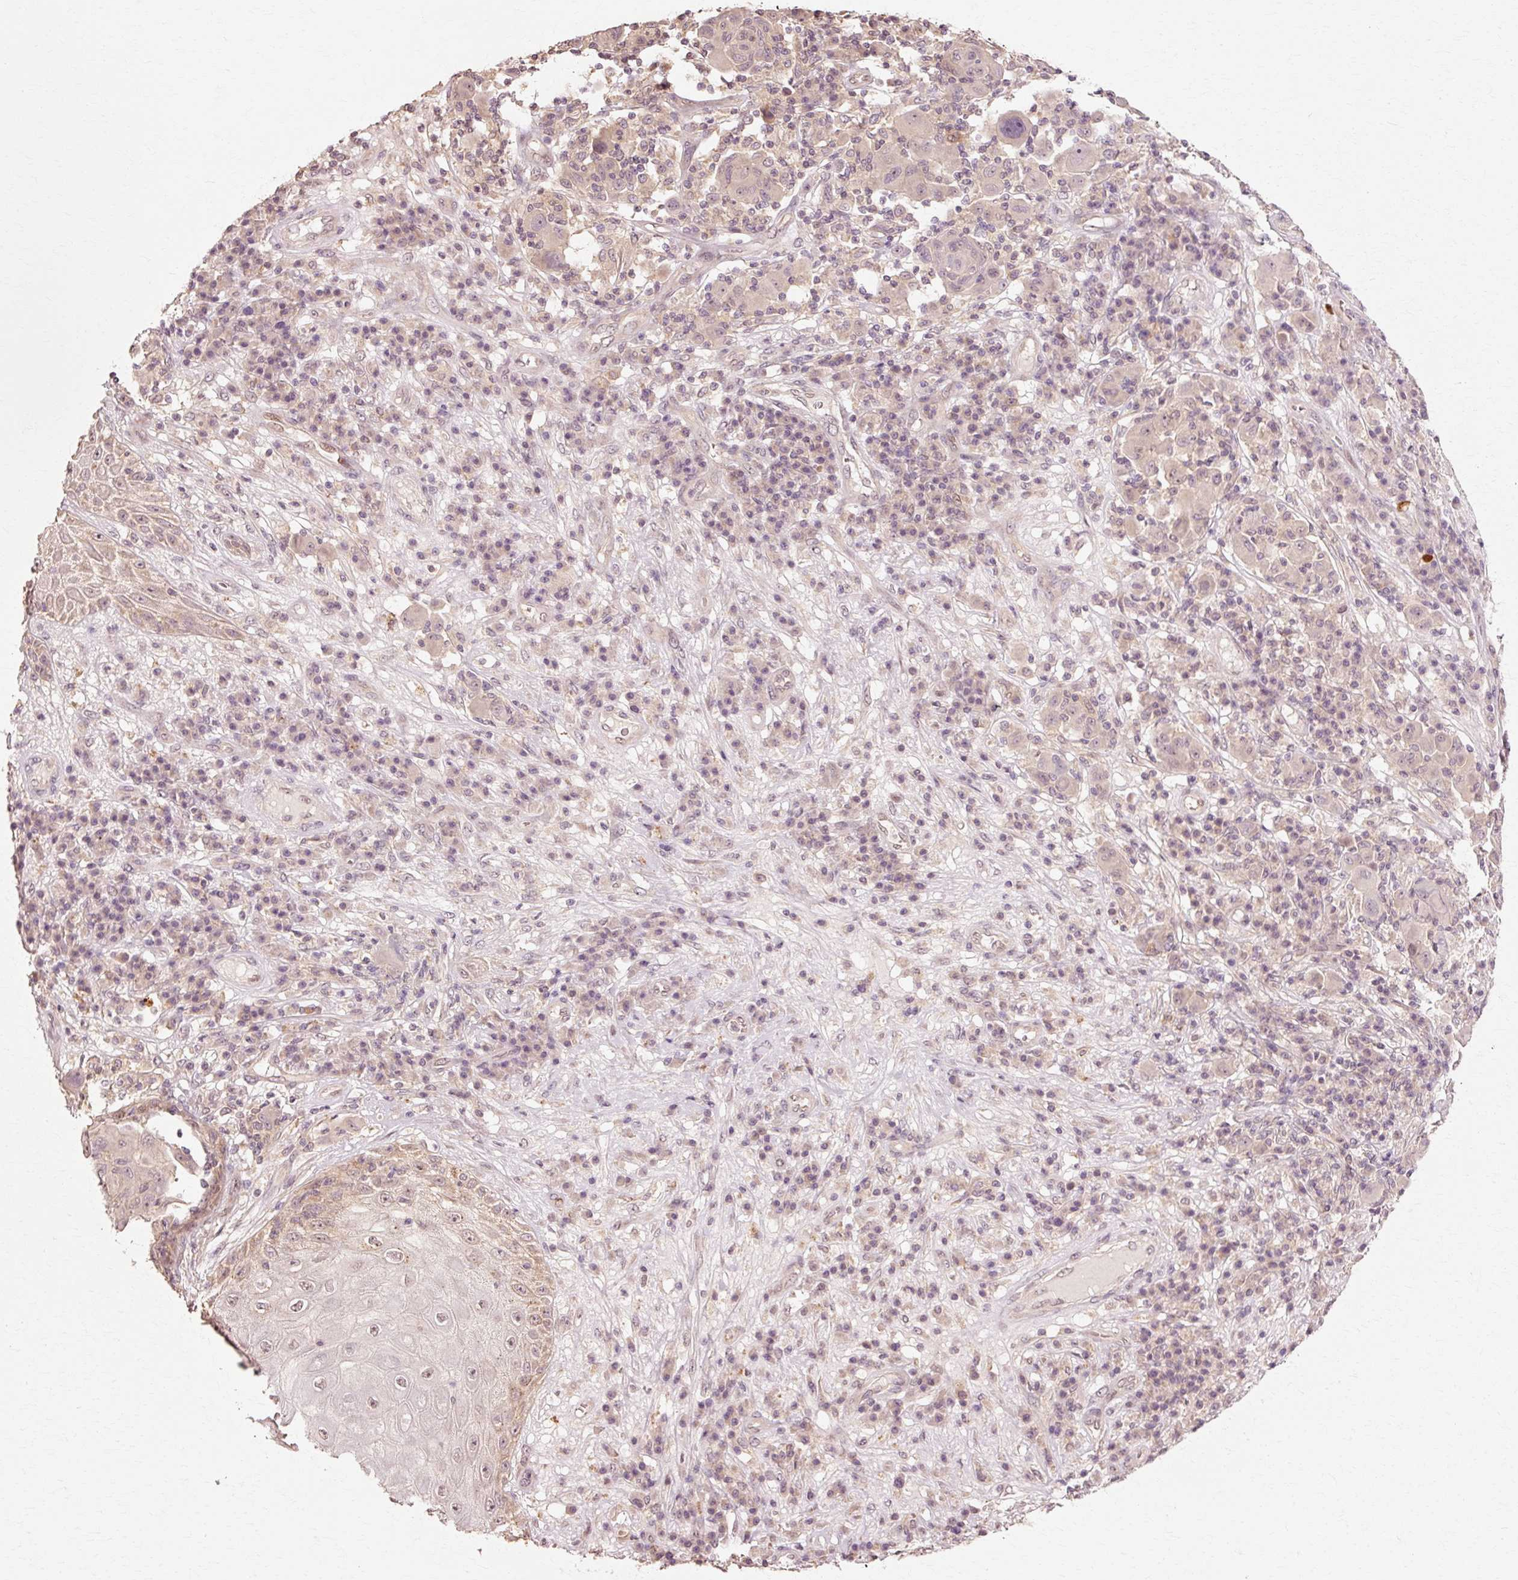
{"staining": {"intensity": "weak", "quantity": "25%-75%", "location": "cytoplasmic/membranous"}, "tissue": "melanoma", "cell_type": "Tumor cells", "image_type": "cancer", "snomed": [{"axis": "morphology", "description": "Malignant melanoma, NOS"}, {"axis": "topography", "description": "Skin"}], "caption": "Malignant melanoma tissue shows weak cytoplasmic/membranous positivity in about 25%-75% of tumor cells", "gene": "RGPD5", "patient": {"sex": "male", "age": 53}}